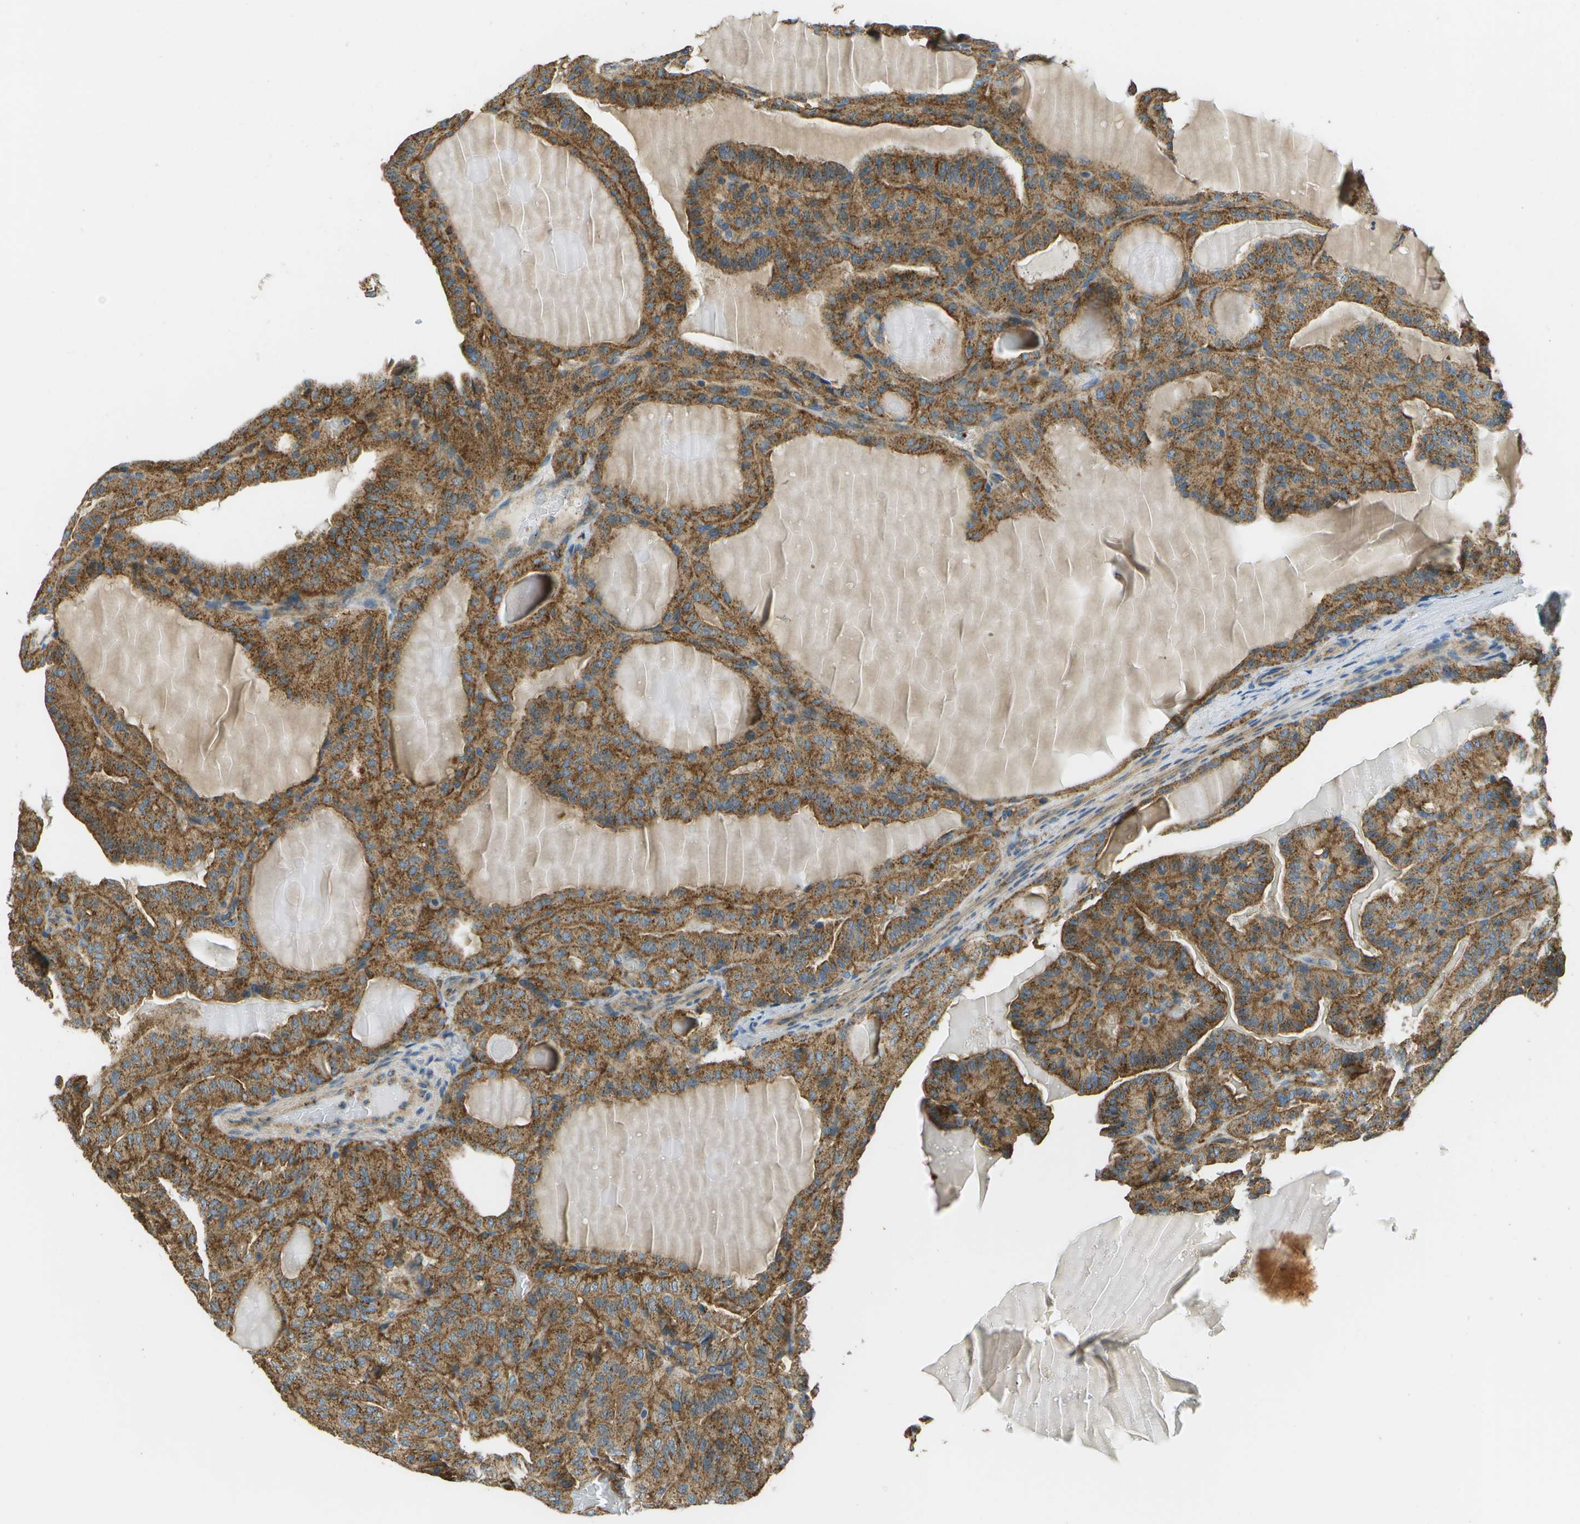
{"staining": {"intensity": "strong", "quantity": ">75%", "location": "cytoplasmic/membranous"}, "tissue": "thyroid cancer", "cell_type": "Tumor cells", "image_type": "cancer", "snomed": [{"axis": "morphology", "description": "Papillary adenocarcinoma, NOS"}, {"axis": "topography", "description": "Thyroid gland"}], "caption": "IHC image of thyroid cancer (papillary adenocarcinoma) stained for a protein (brown), which demonstrates high levels of strong cytoplasmic/membranous staining in about >75% of tumor cells.", "gene": "CLTC", "patient": {"sex": "male", "age": 77}}